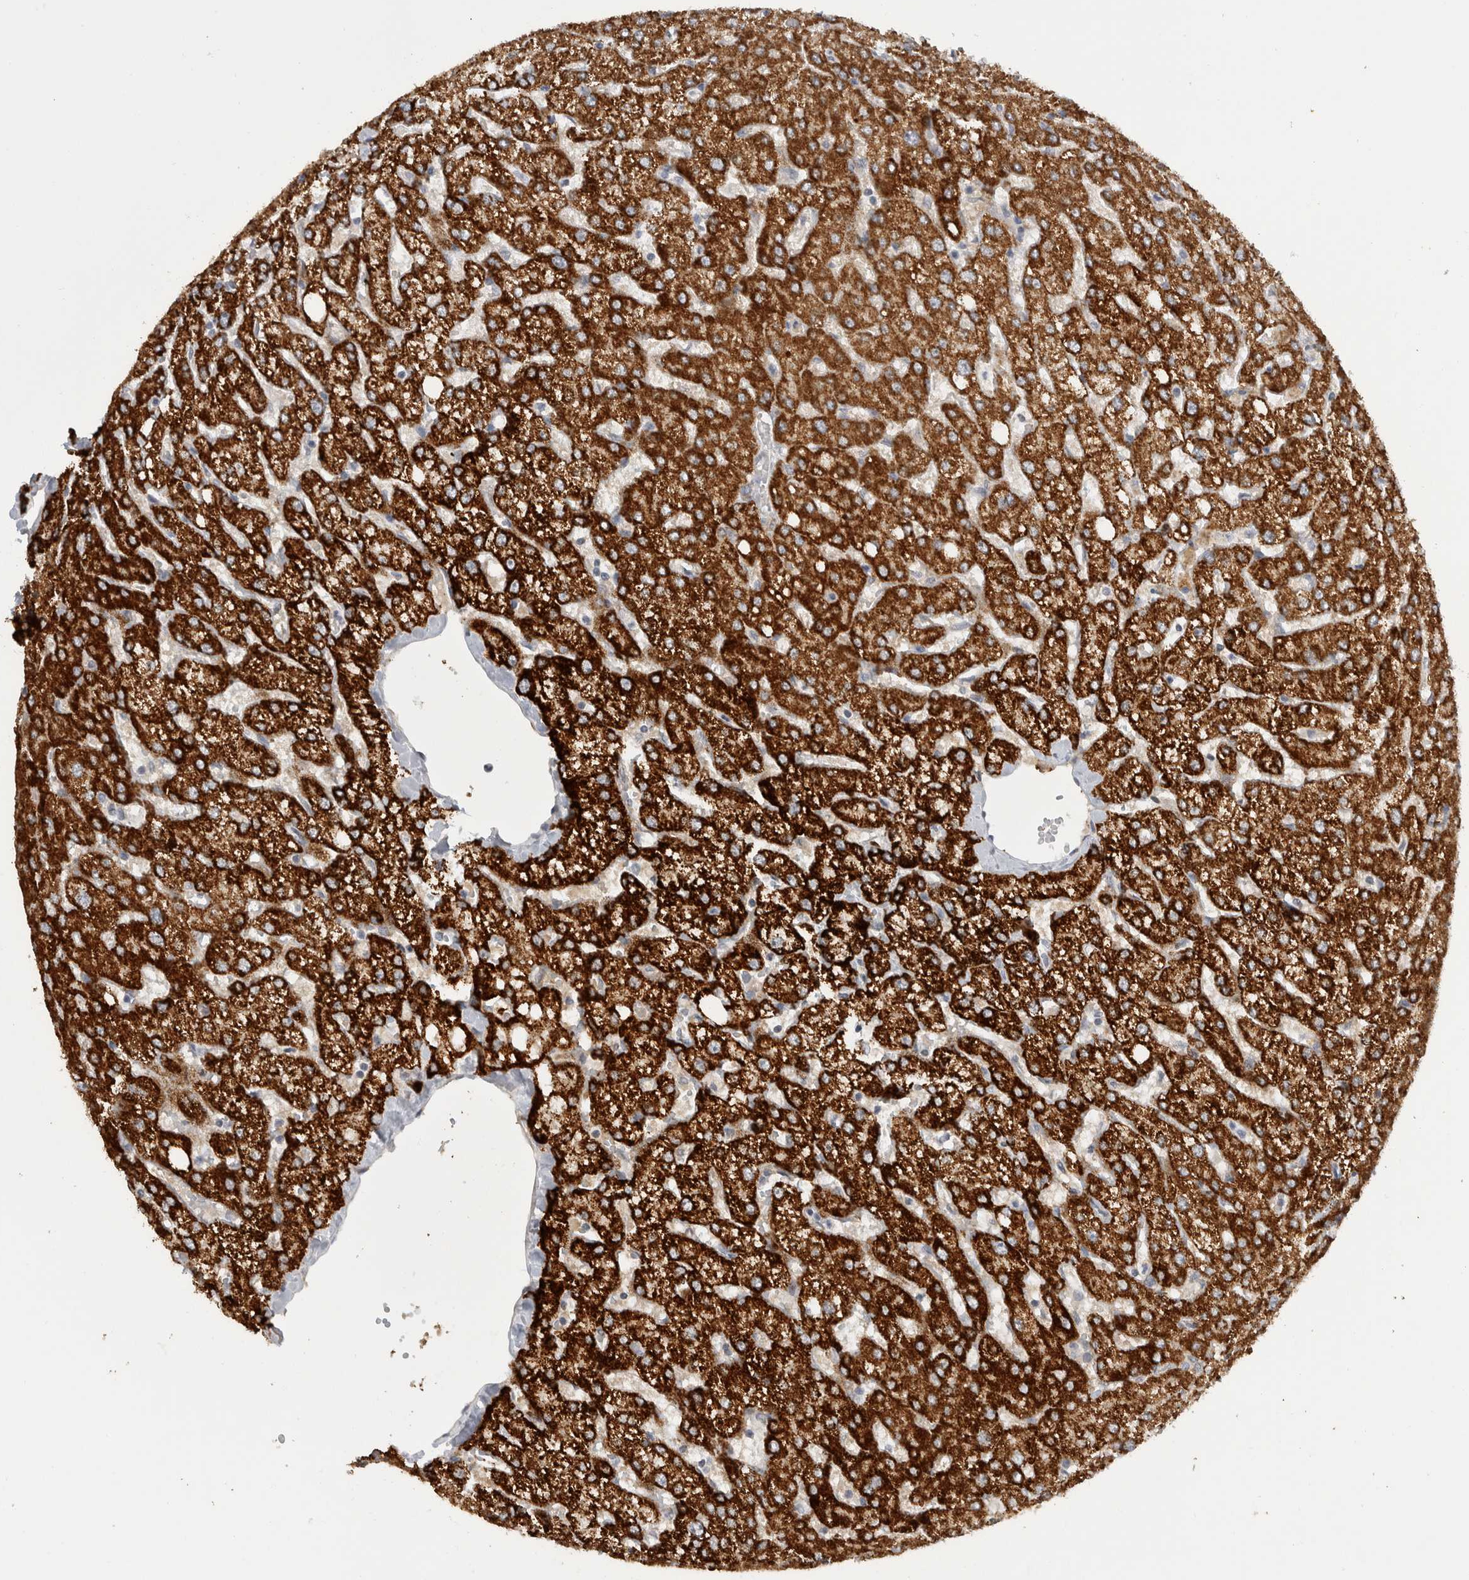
{"staining": {"intensity": "weak", "quantity": "25%-75%", "location": "cytoplasmic/membranous"}, "tissue": "liver", "cell_type": "Cholangiocytes", "image_type": "normal", "snomed": [{"axis": "morphology", "description": "Normal tissue, NOS"}, {"axis": "topography", "description": "Liver"}], "caption": "A low amount of weak cytoplasmic/membranous positivity is present in about 25%-75% of cholangiocytes in unremarkable liver. Nuclei are stained in blue.", "gene": "DYRK2", "patient": {"sex": "female", "age": 54}}